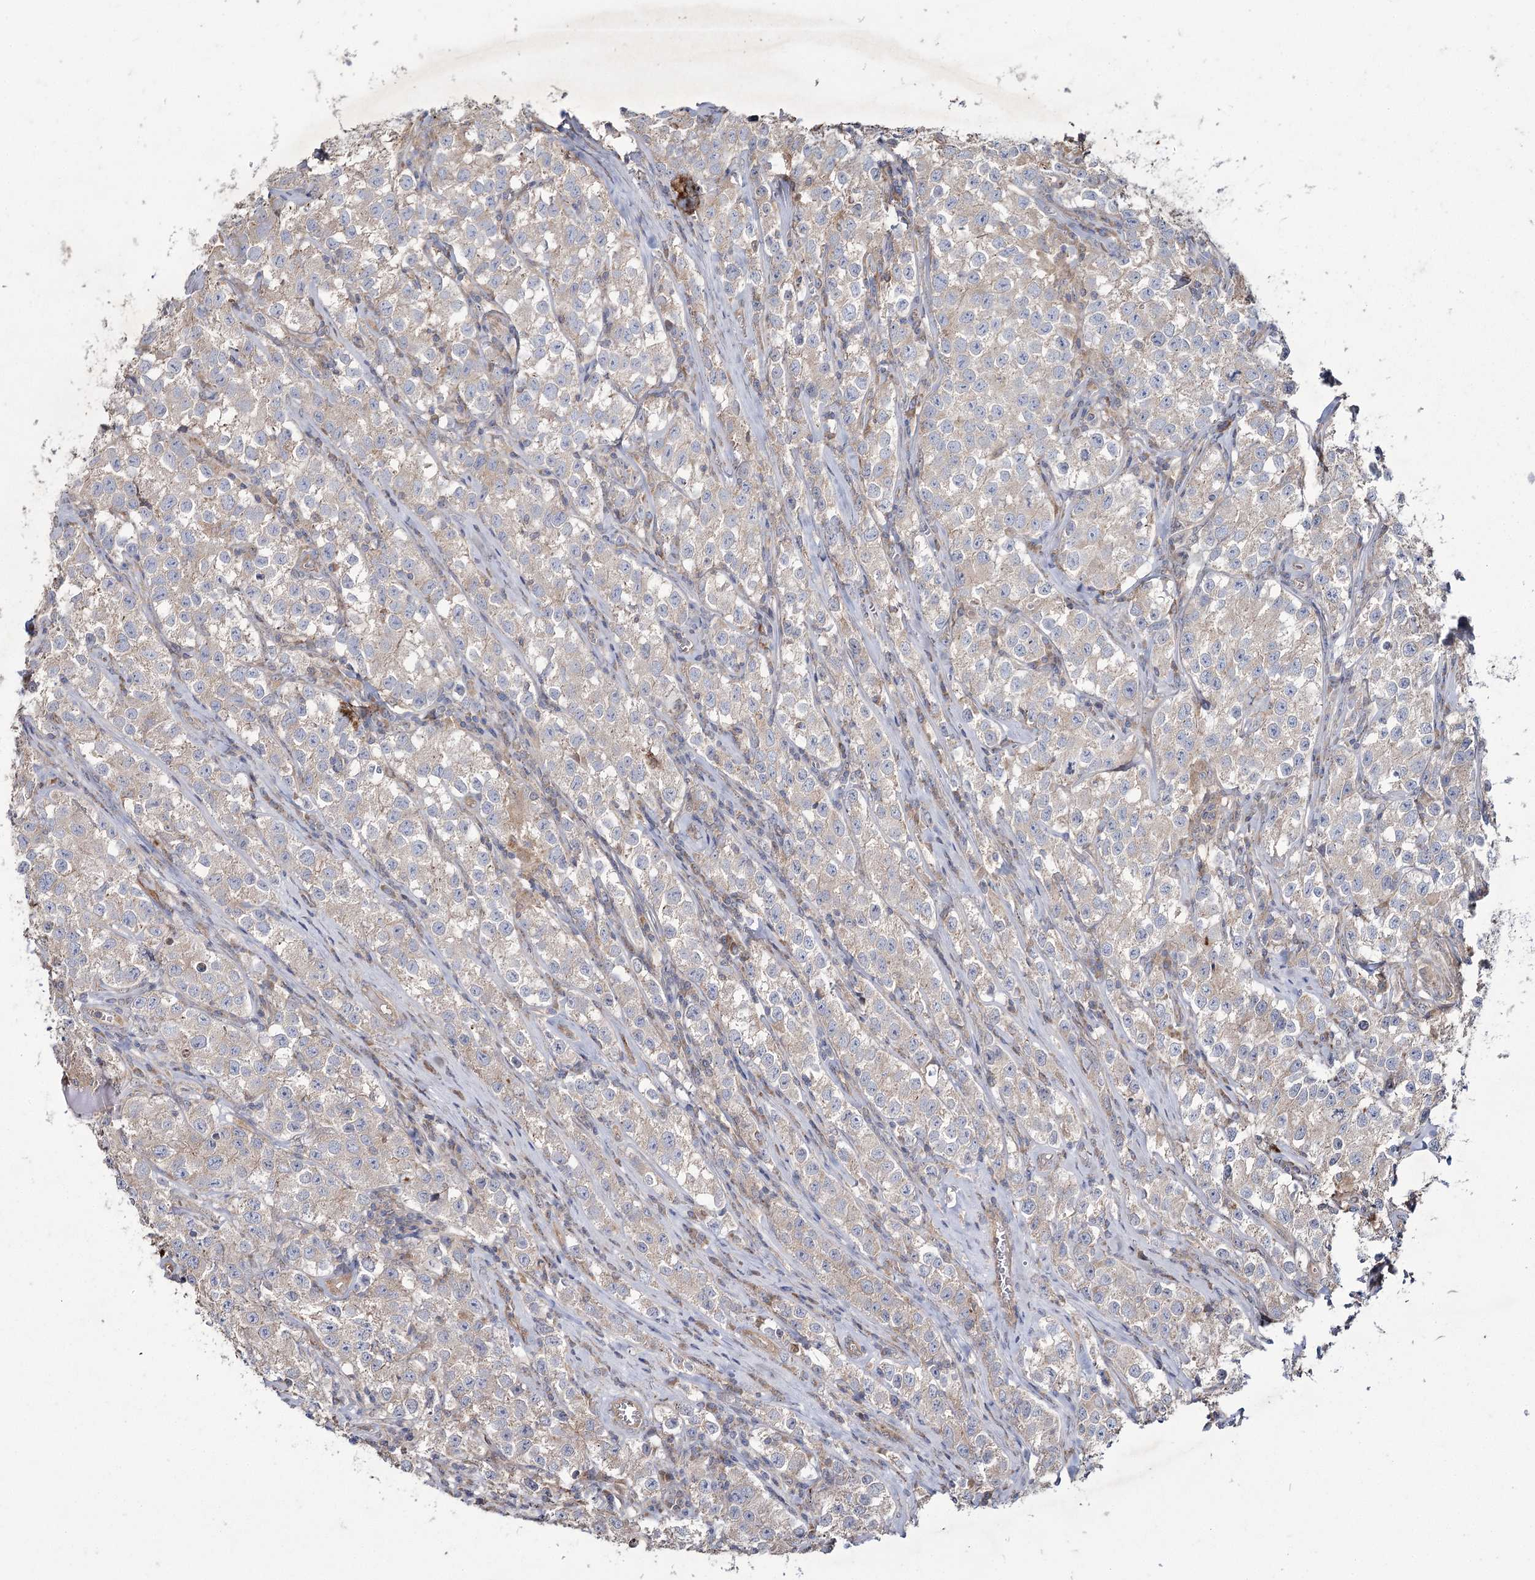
{"staining": {"intensity": "weak", "quantity": "<25%", "location": "cytoplasmic/membranous"}, "tissue": "testis cancer", "cell_type": "Tumor cells", "image_type": "cancer", "snomed": [{"axis": "morphology", "description": "Seminoma, NOS"}, {"axis": "morphology", "description": "Carcinoma, Embryonal, NOS"}, {"axis": "topography", "description": "Testis"}], "caption": "Immunohistochemistry (IHC) histopathology image of neoplastic tissue: testis cancer (seminoma) stained with DAB (3,3'-diaminobenzidine) shows no significant protein positivity in tumor cells.", "gene": "SH3TC1", "patient": {"sex": "male", "age": 43}}